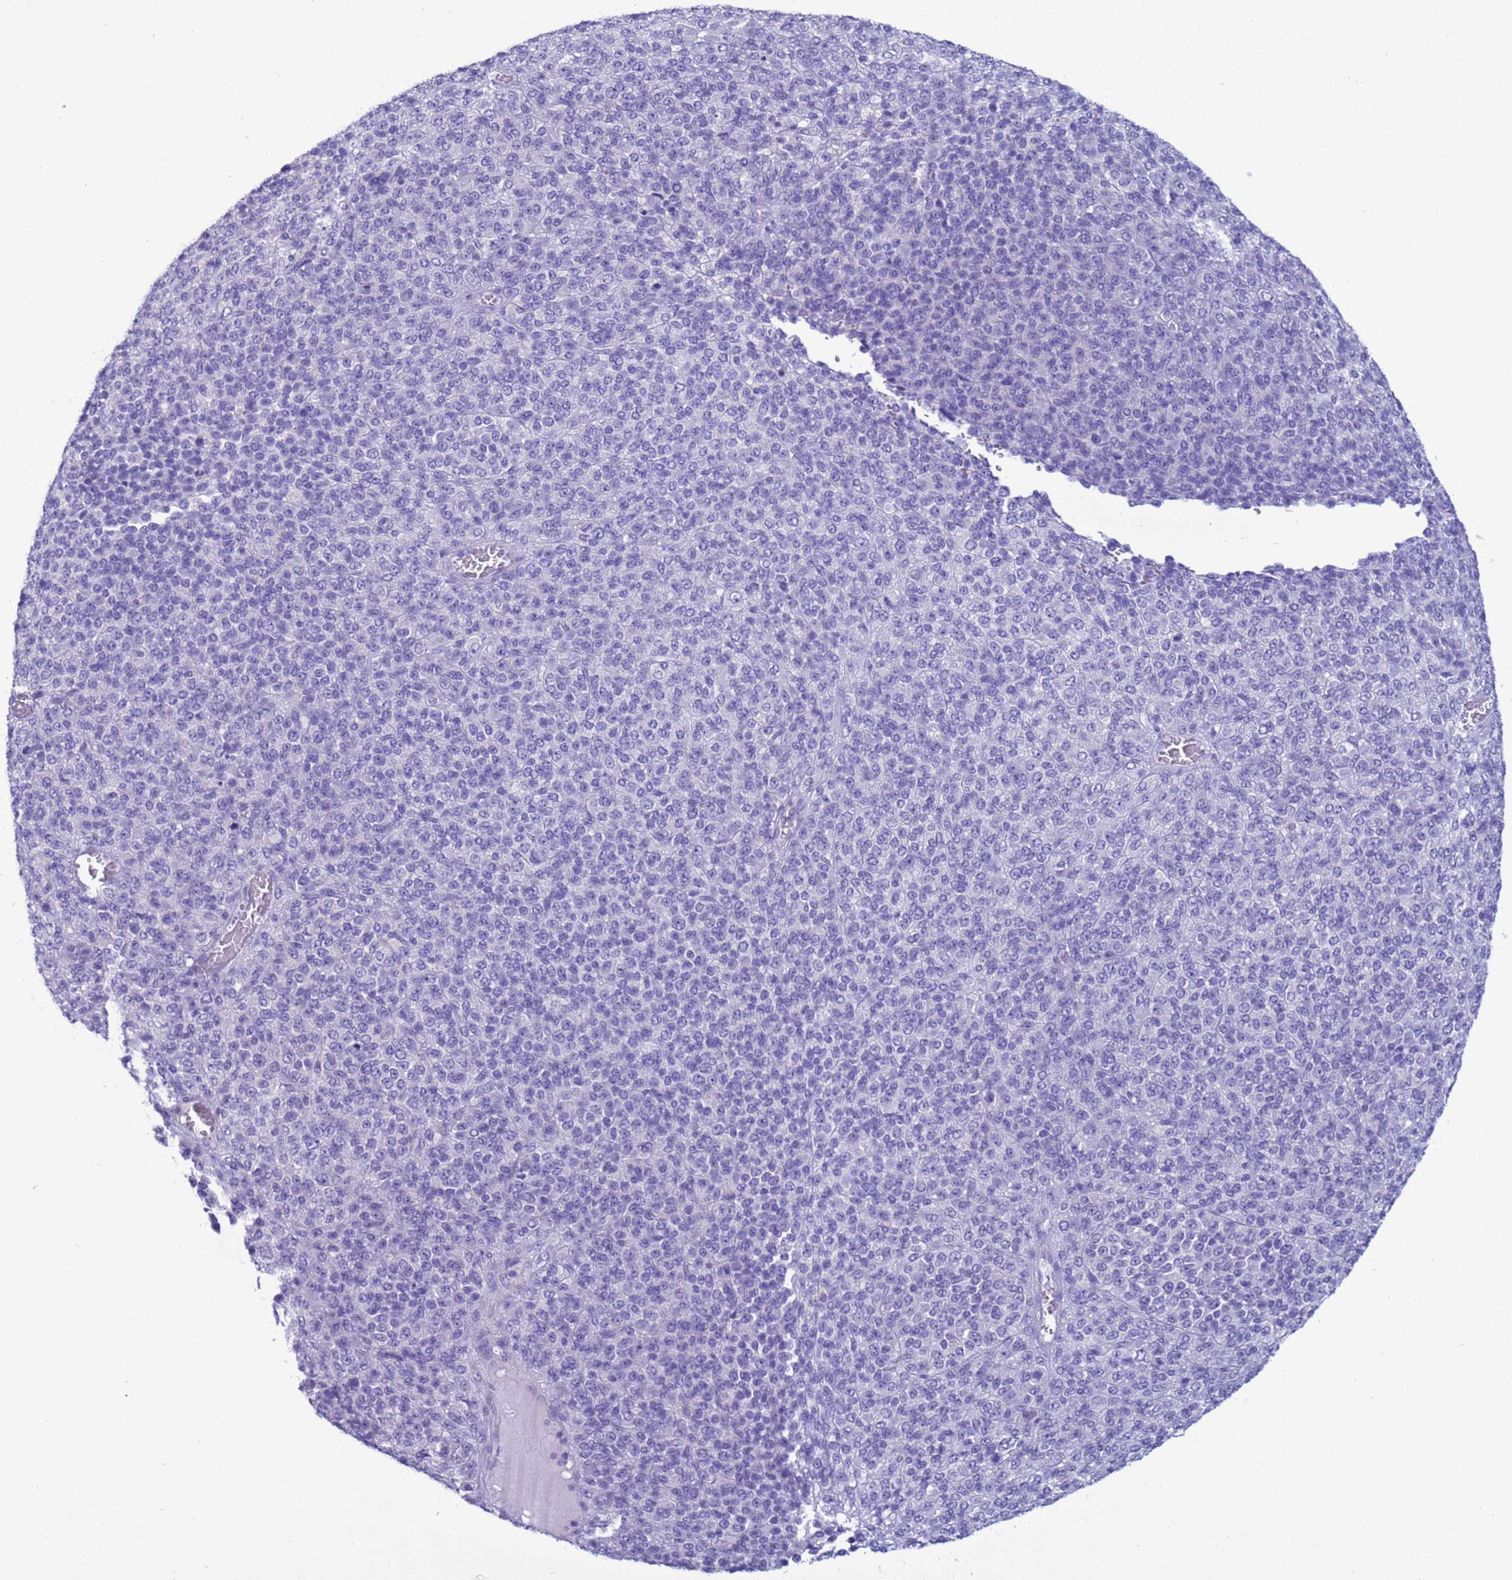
{"staining": {"intensity": "negative", "quantity": "none", "location": "none"}, "tissue": "melanoma", "cell_type": "Tumor cells", "image_type": "cancer", "snomed": [{"axis": "morphology", "description": "Malignant melanoma, Metastatic site"}, {"axis": "topography", "description": "Brain"}], "caption": "IHC of malignant melanoma (metastatic site) demonstrates no staining in tumor cells.", "gene": "CST4", "patient": {"sex": "female", "age": 56}}